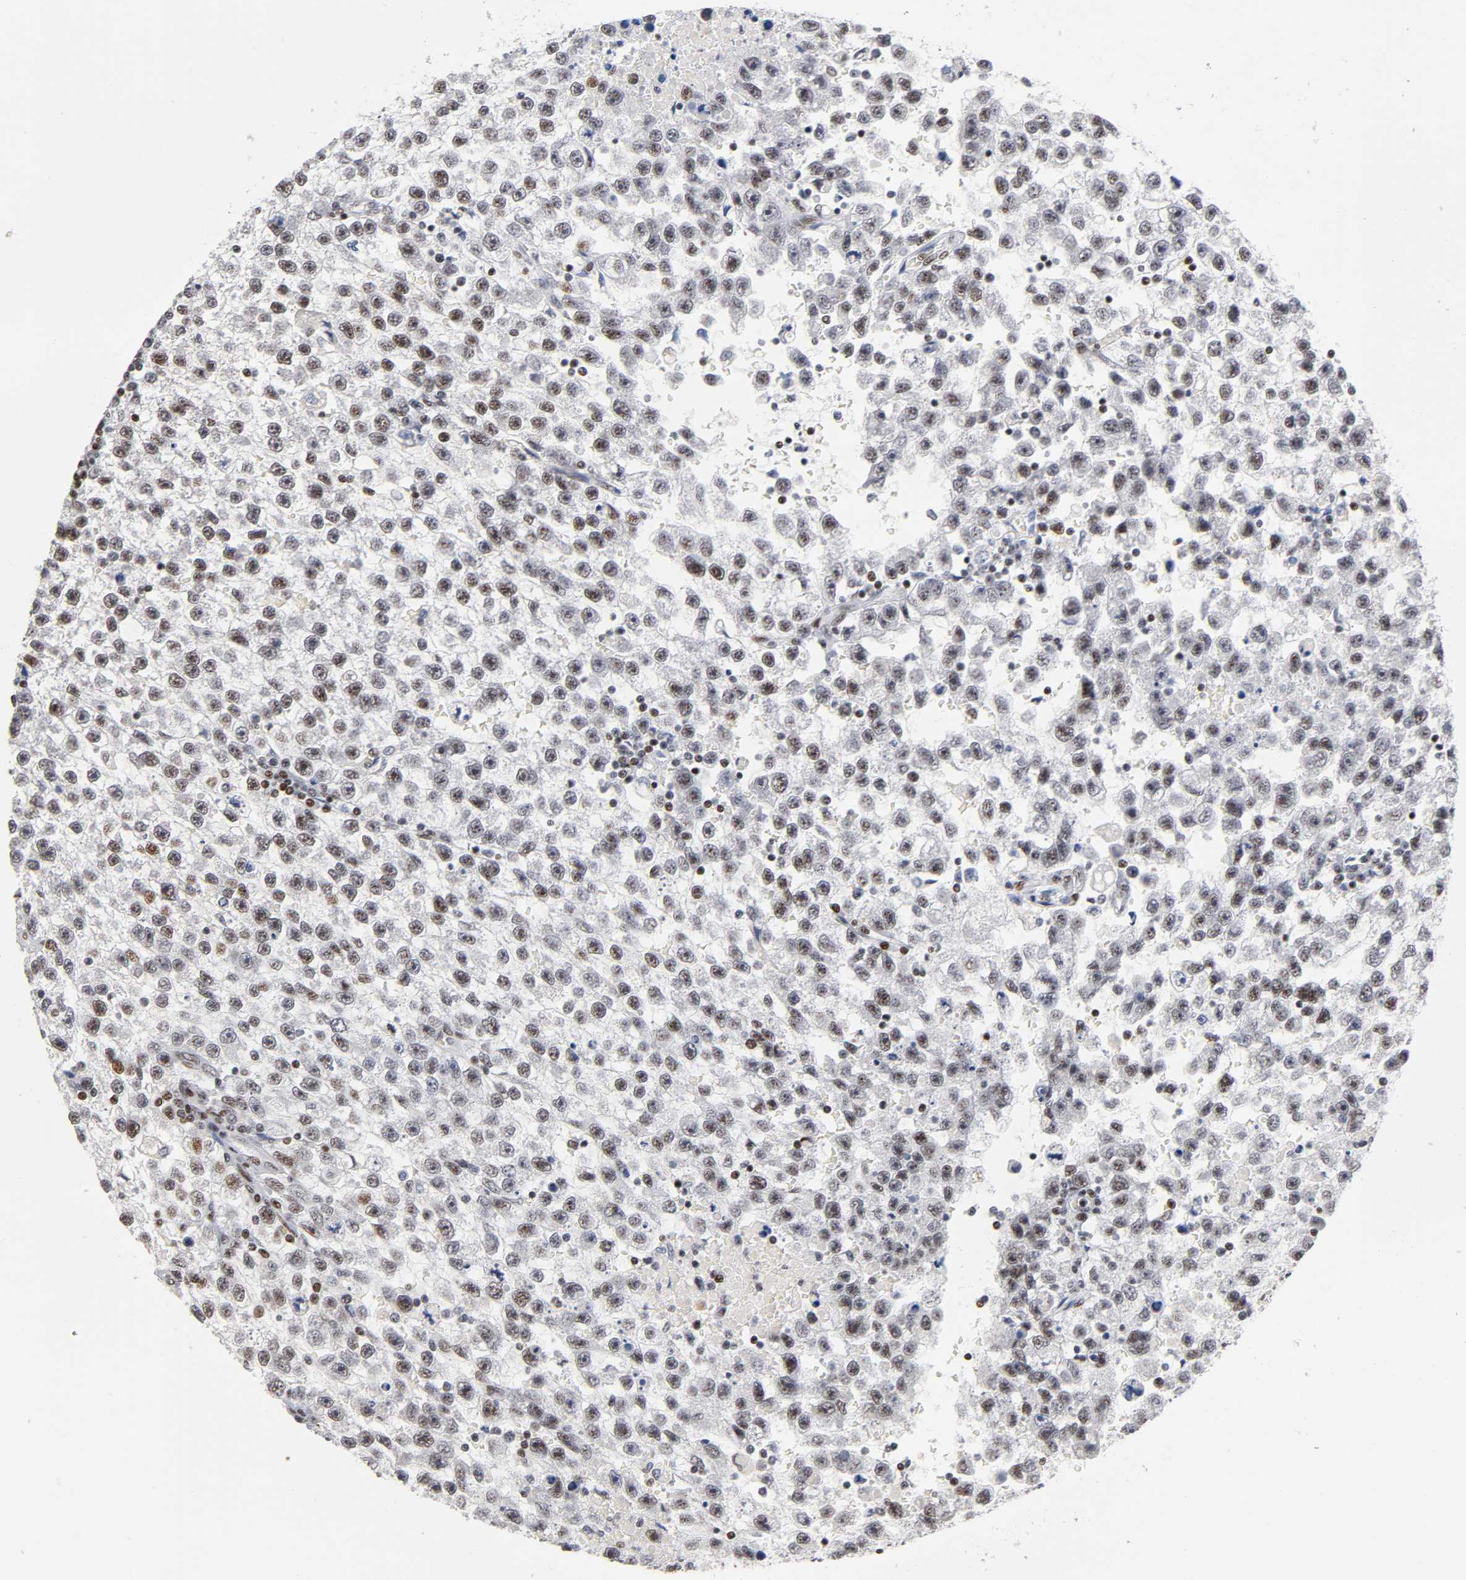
{"staining": {"intensity": "moderate", "quantity": ">75%", "location": "nuclear"}, "tissue": "testis cancer", "cell_type": "Tumor cells", "image_type": "cancer", "snomed": [{"axis": "morphology", "description": "Seminoma, NOS"}, {"axis": "topography", "description": "Testis"}], "caption": "Protein expression analysis of human testis cancer (seminoma) reveals moderate nuclear positivity in about >75% of tumor cells. (DAB = brown stain, brightfield microscopy at high magnification).", "gene": "SP3", "patient": {"sex": "male", "age": 33}}